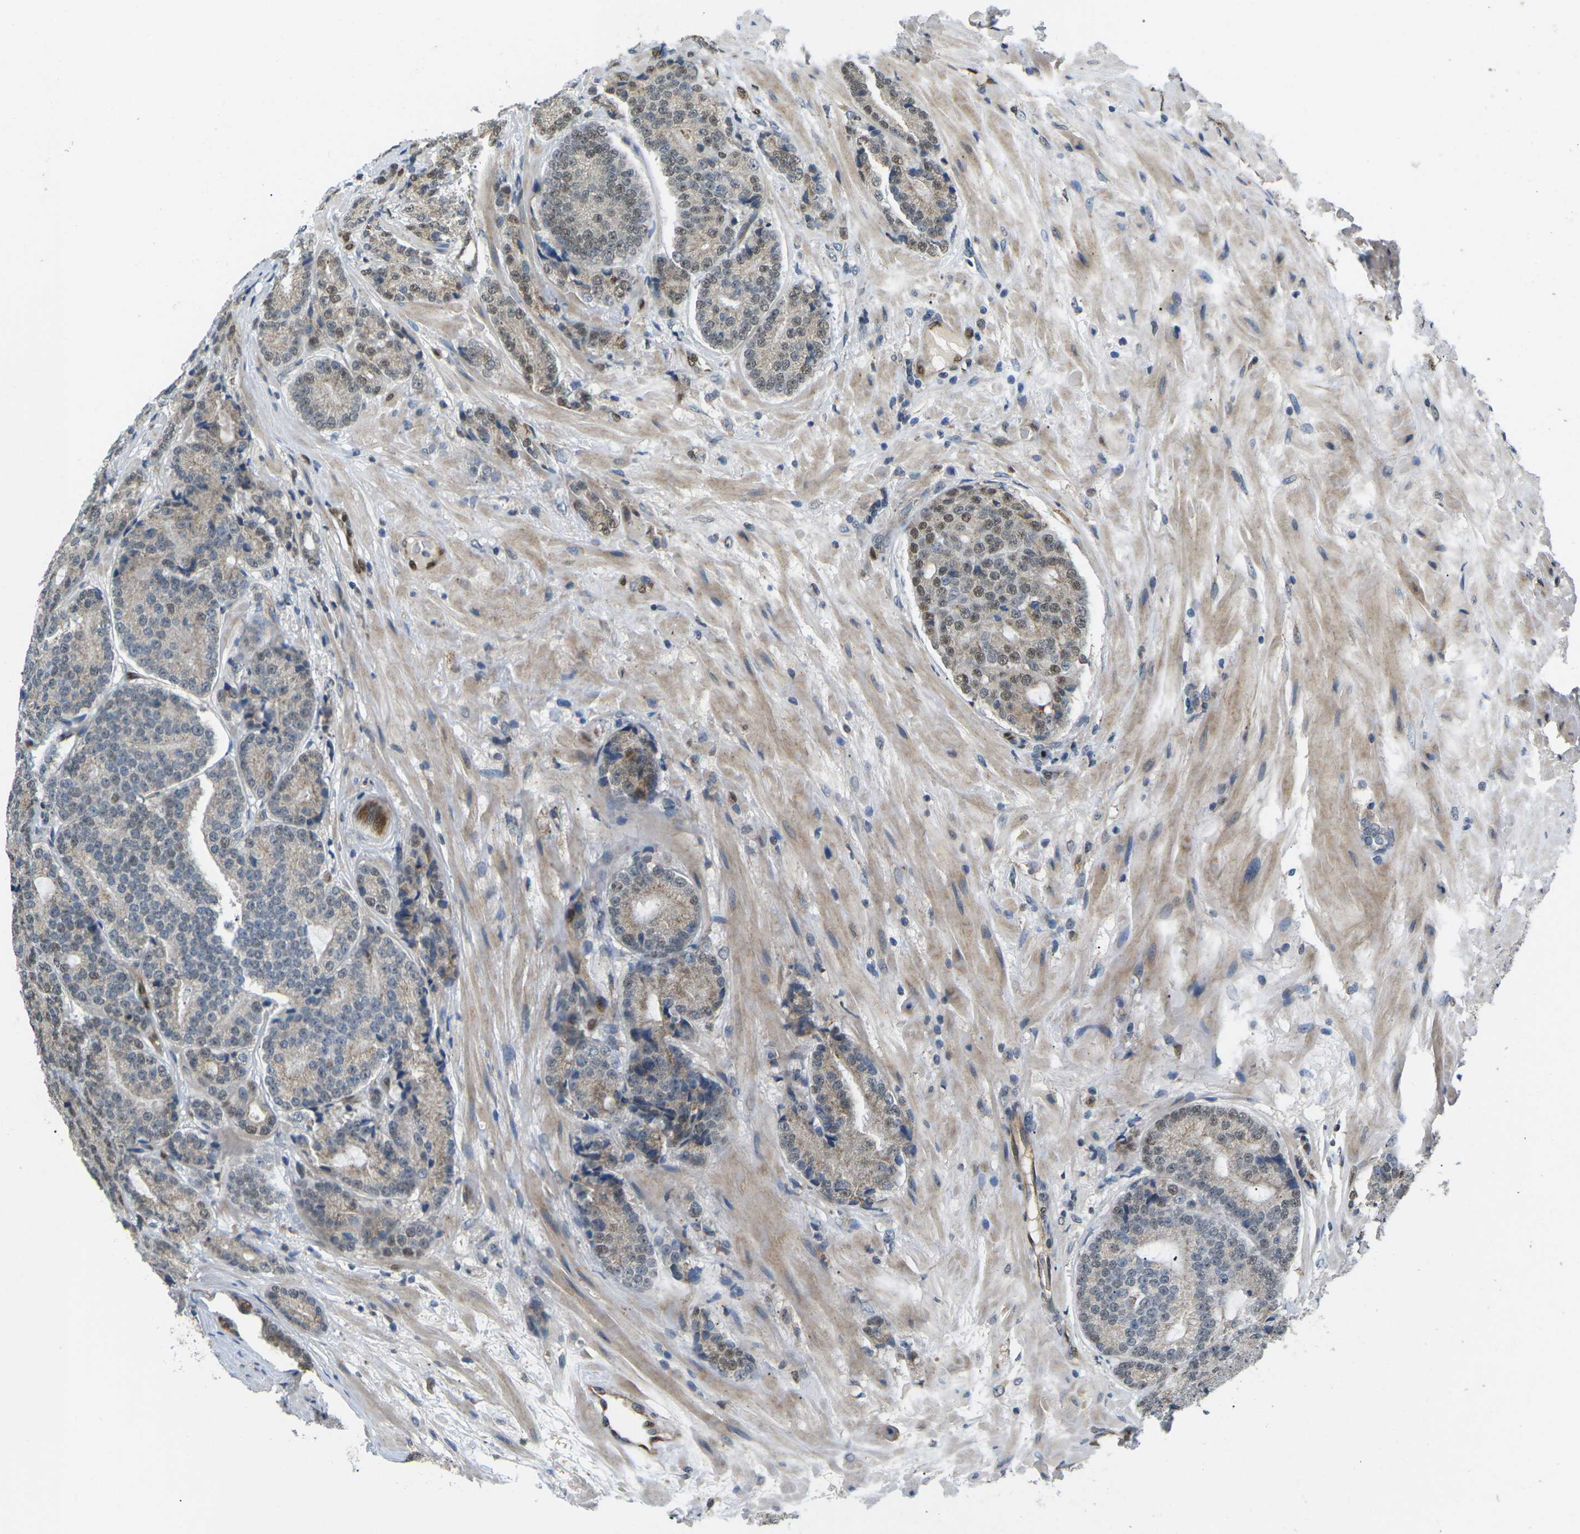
{"staining": {"intensity": "weak", "quantity": "25%-75%", "location": "cytoplasmic/membranous,nuclear"}, "tissue": "prostate cancer", "cell_type": "Tumor cells", "image_type": "cancer", "snomed": [{"axis": "morphology", "description": "Adenocarcinoma, High grade"}, {"axis": "topography", "description": "Prostate"}], "caption": "Immunohistochemistry histopathology image of neoplastic tissue: high-grade adenocarcinoma (prostate) stained using immunohistochemistry (IHC) reveals low levels of weak protein expression localized specifically in the cytoplasmic/membranous and nuclear of tumor cells, appearing as a cytoplasmic/membranous and nuclear brown color.", "gene": "ERBB4", "patient": {"sex": "male", "age": 61}}